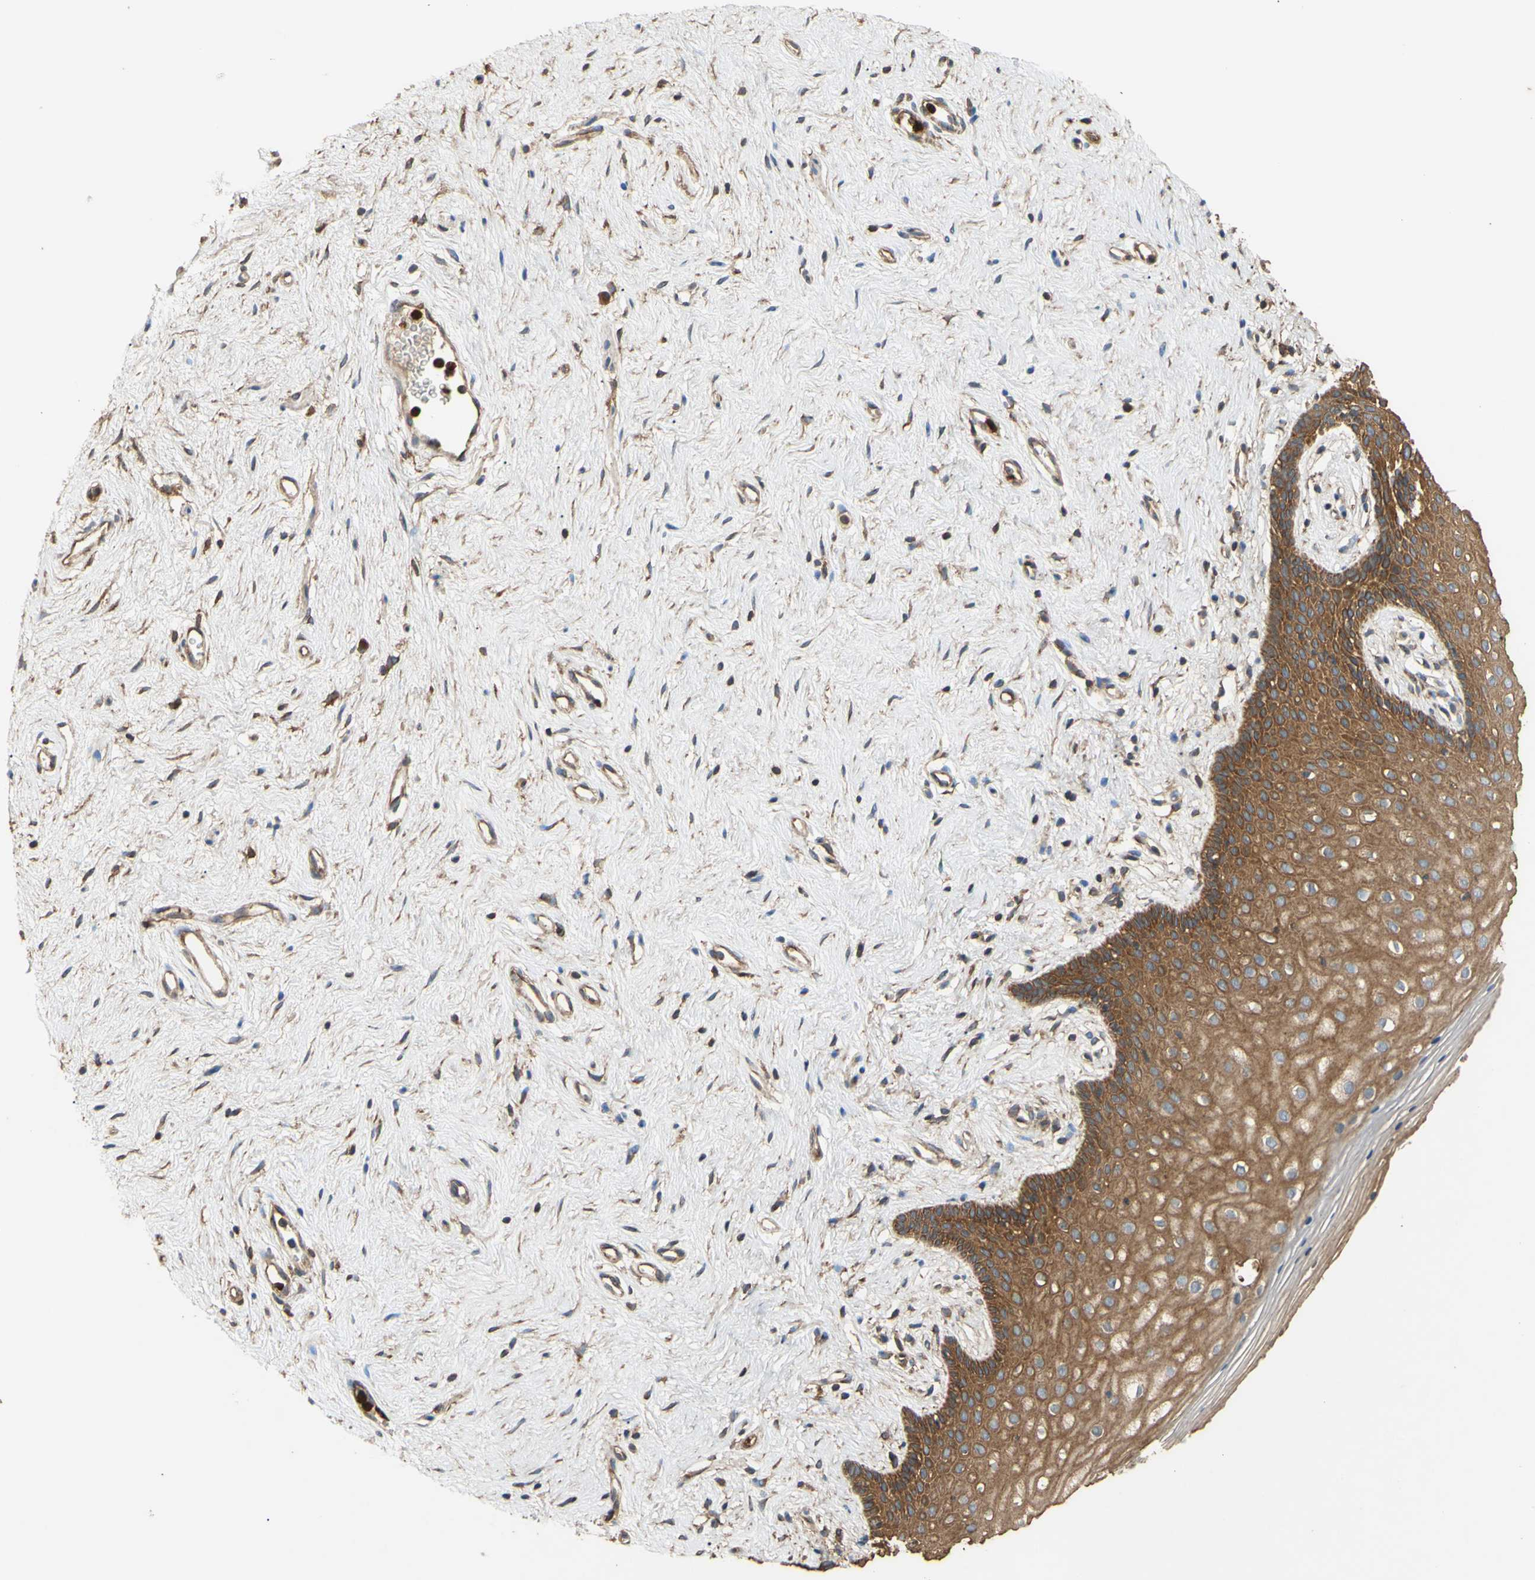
{"staining": {"intensity": "strong", "quantity": ">75%", "location": "cytoplasmic/membranous"}, "tissue": "vagina", "cell_type": "Squamous epithelial cells", "image_type": "normal", "snomed": [{"axis": "morphology", "description": "Normal tissue, NOS"}, {"axis": "topography", "description": "Vagina"}], "caption": "Strong cytoplasmic/membranous protein positivity is identified in approximately >75% of squamous epithelial cells in vagina. The staining is performed using DAB brown chromogen to label protein expression. The nuclei are counter-stained blue using hematoxylin.", "gene": "CTTN", "patient": {"sex": "female", "age": 44}}